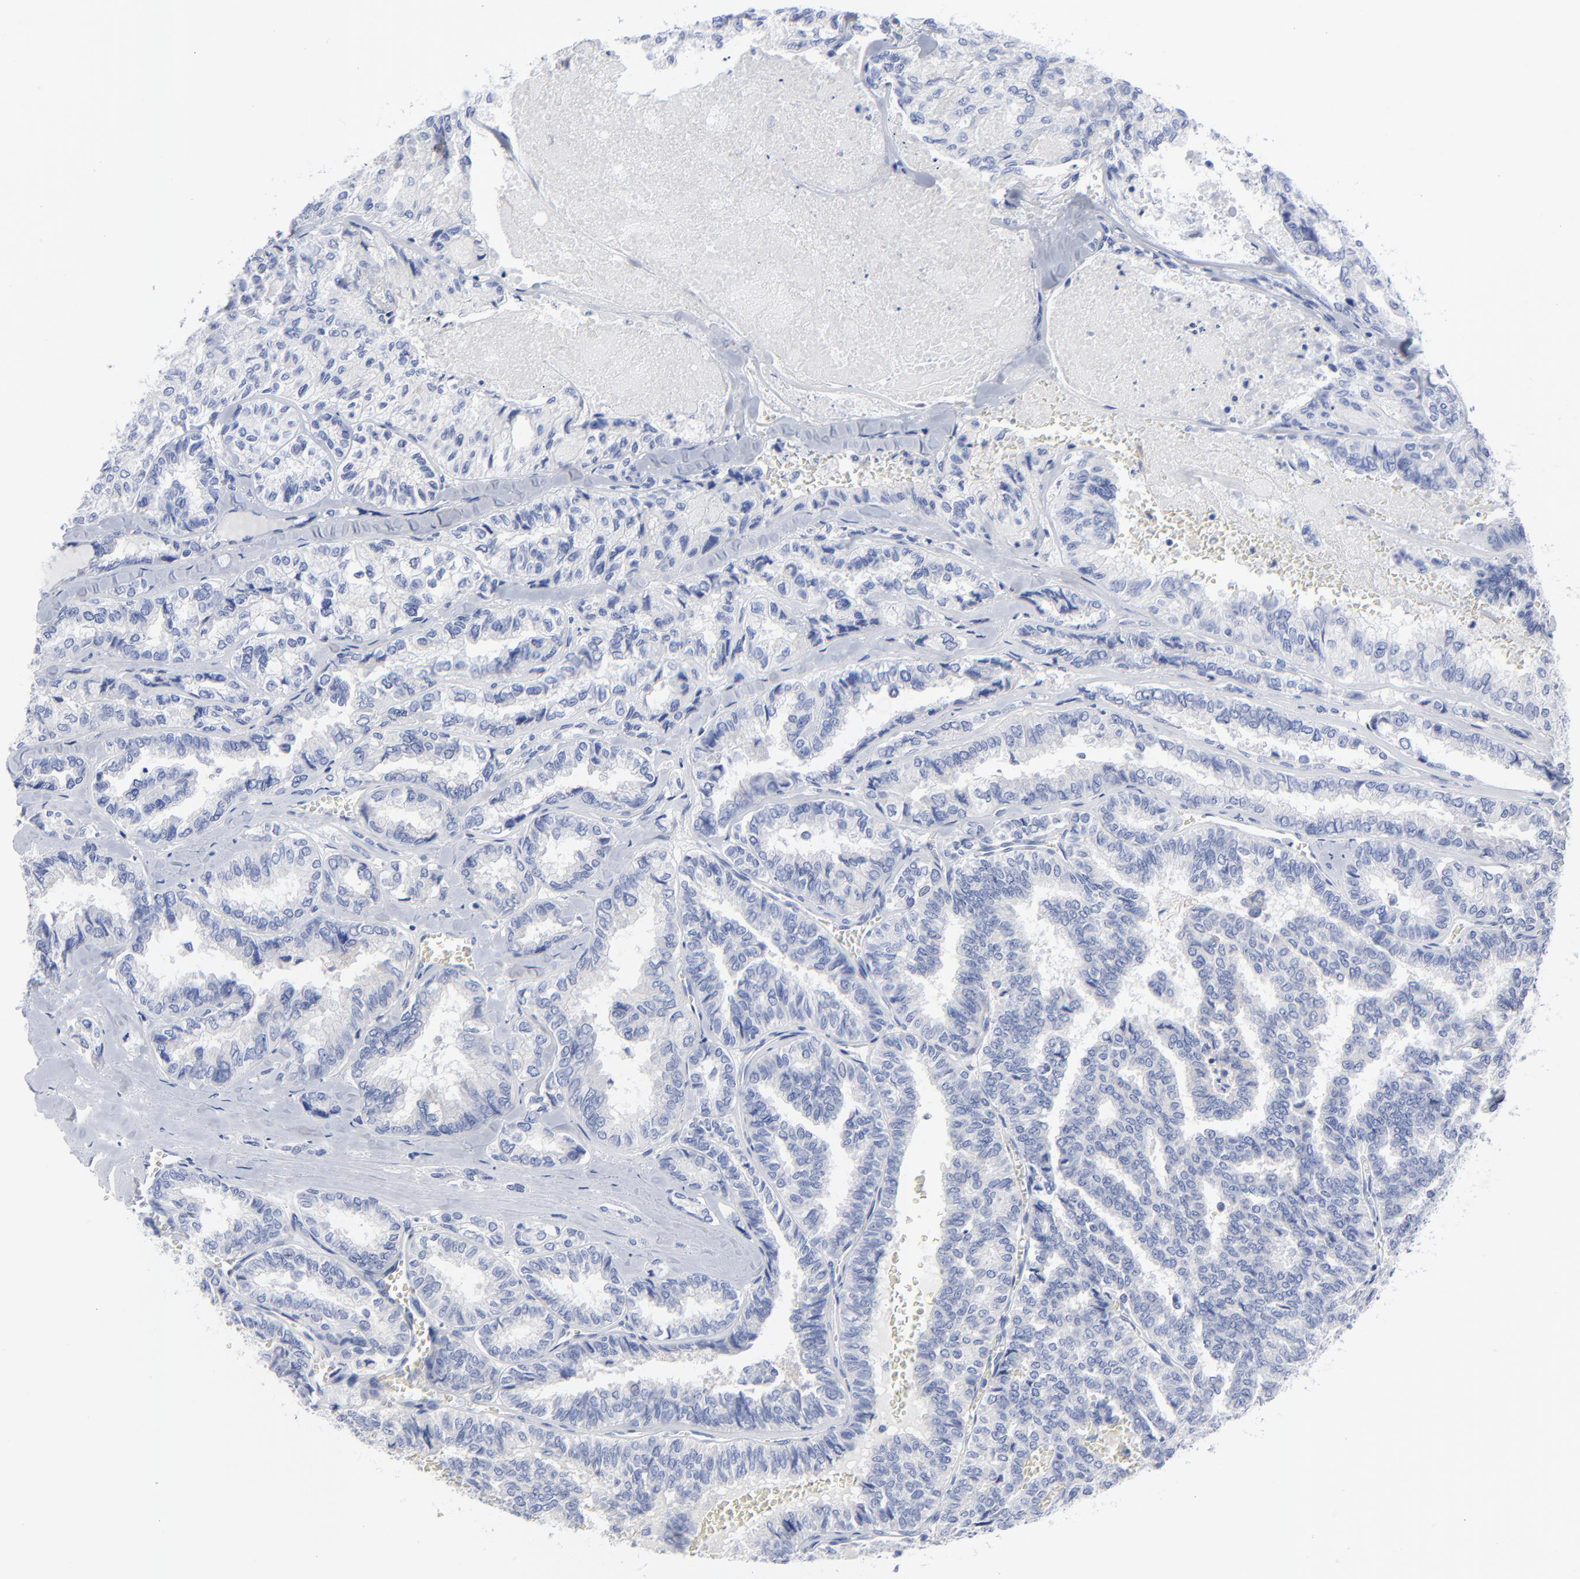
{"staining": {"intensity": "negative", "quantity": "none", "location": "none"}, "tissue": "thyroid cancer", "cell_type": "Tumor cells", "image_type": "cancer", "snomed": [{"axis": "morphology", "description": "Papillary adenocarcinoma, NOS"}, {"axis": "topography", "description": "Thyroid gland"}], "caption": "This is a micrograph of IHC staining of papillary adenocarcinoma (thyroid), which shows no staining in tumor cells.", "gene": "STAT2", "patient": {"sex": "female", "age": 35}}